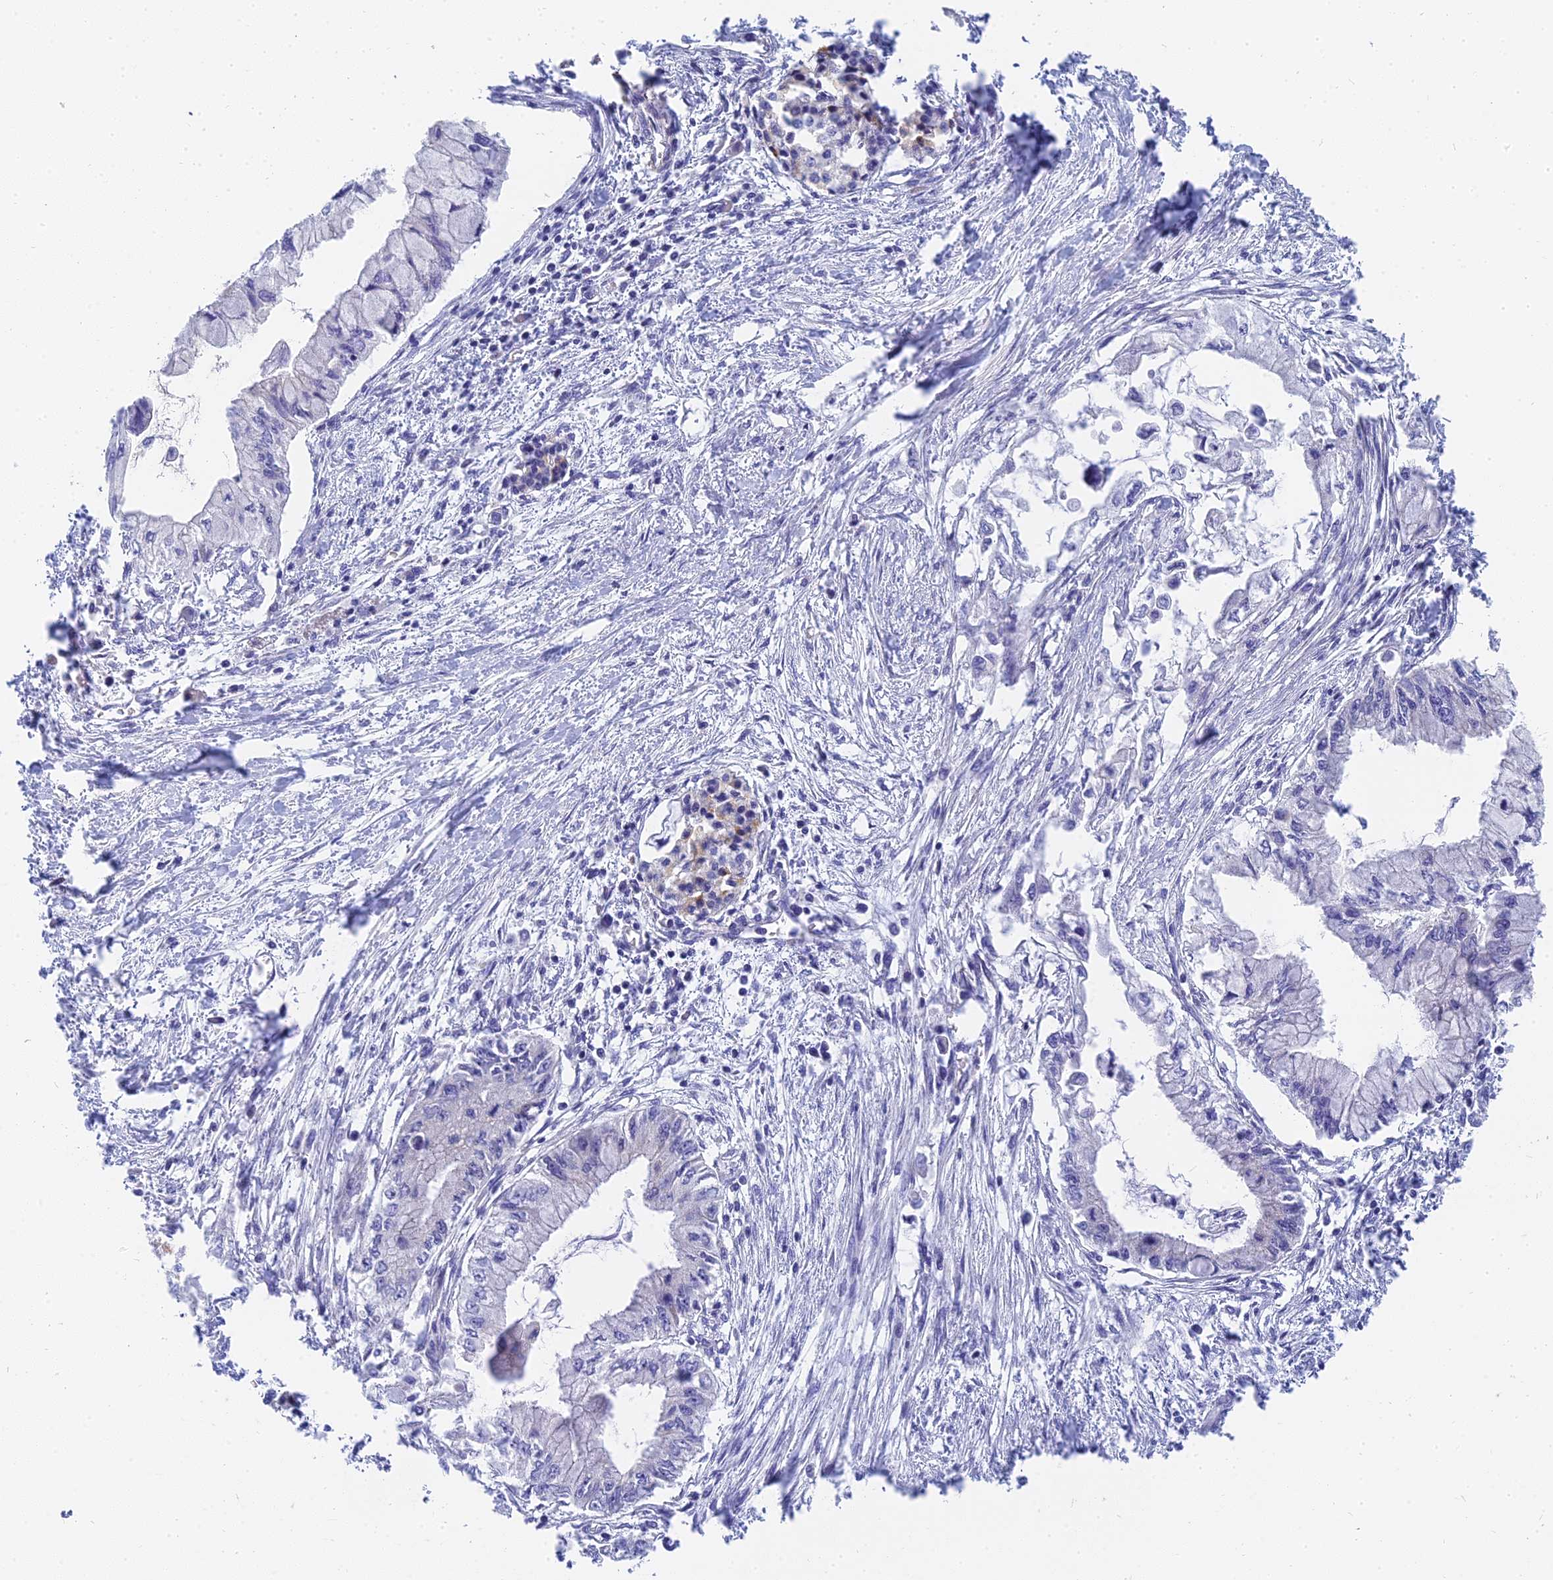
{"staining": {"intensity": "negative", "quantity": "none", "location": "none"}, "tissue": "pancreatic cancer", "cell_type": "Tumor cells", "image_type": "cancer", "snomed": [{"axis": "morphology", "description": "Adenocarcinoma, NOS"}, {"axis": "topography", "description": "Pancreas"}], "caption": "Tumor cells are negative for brown protein staining in pancreatic cancer (adenocarcinoma). Nuclei are stained in blue.", "gene": "MRPL15", "patient": {"sex": "male", "age": 48}}